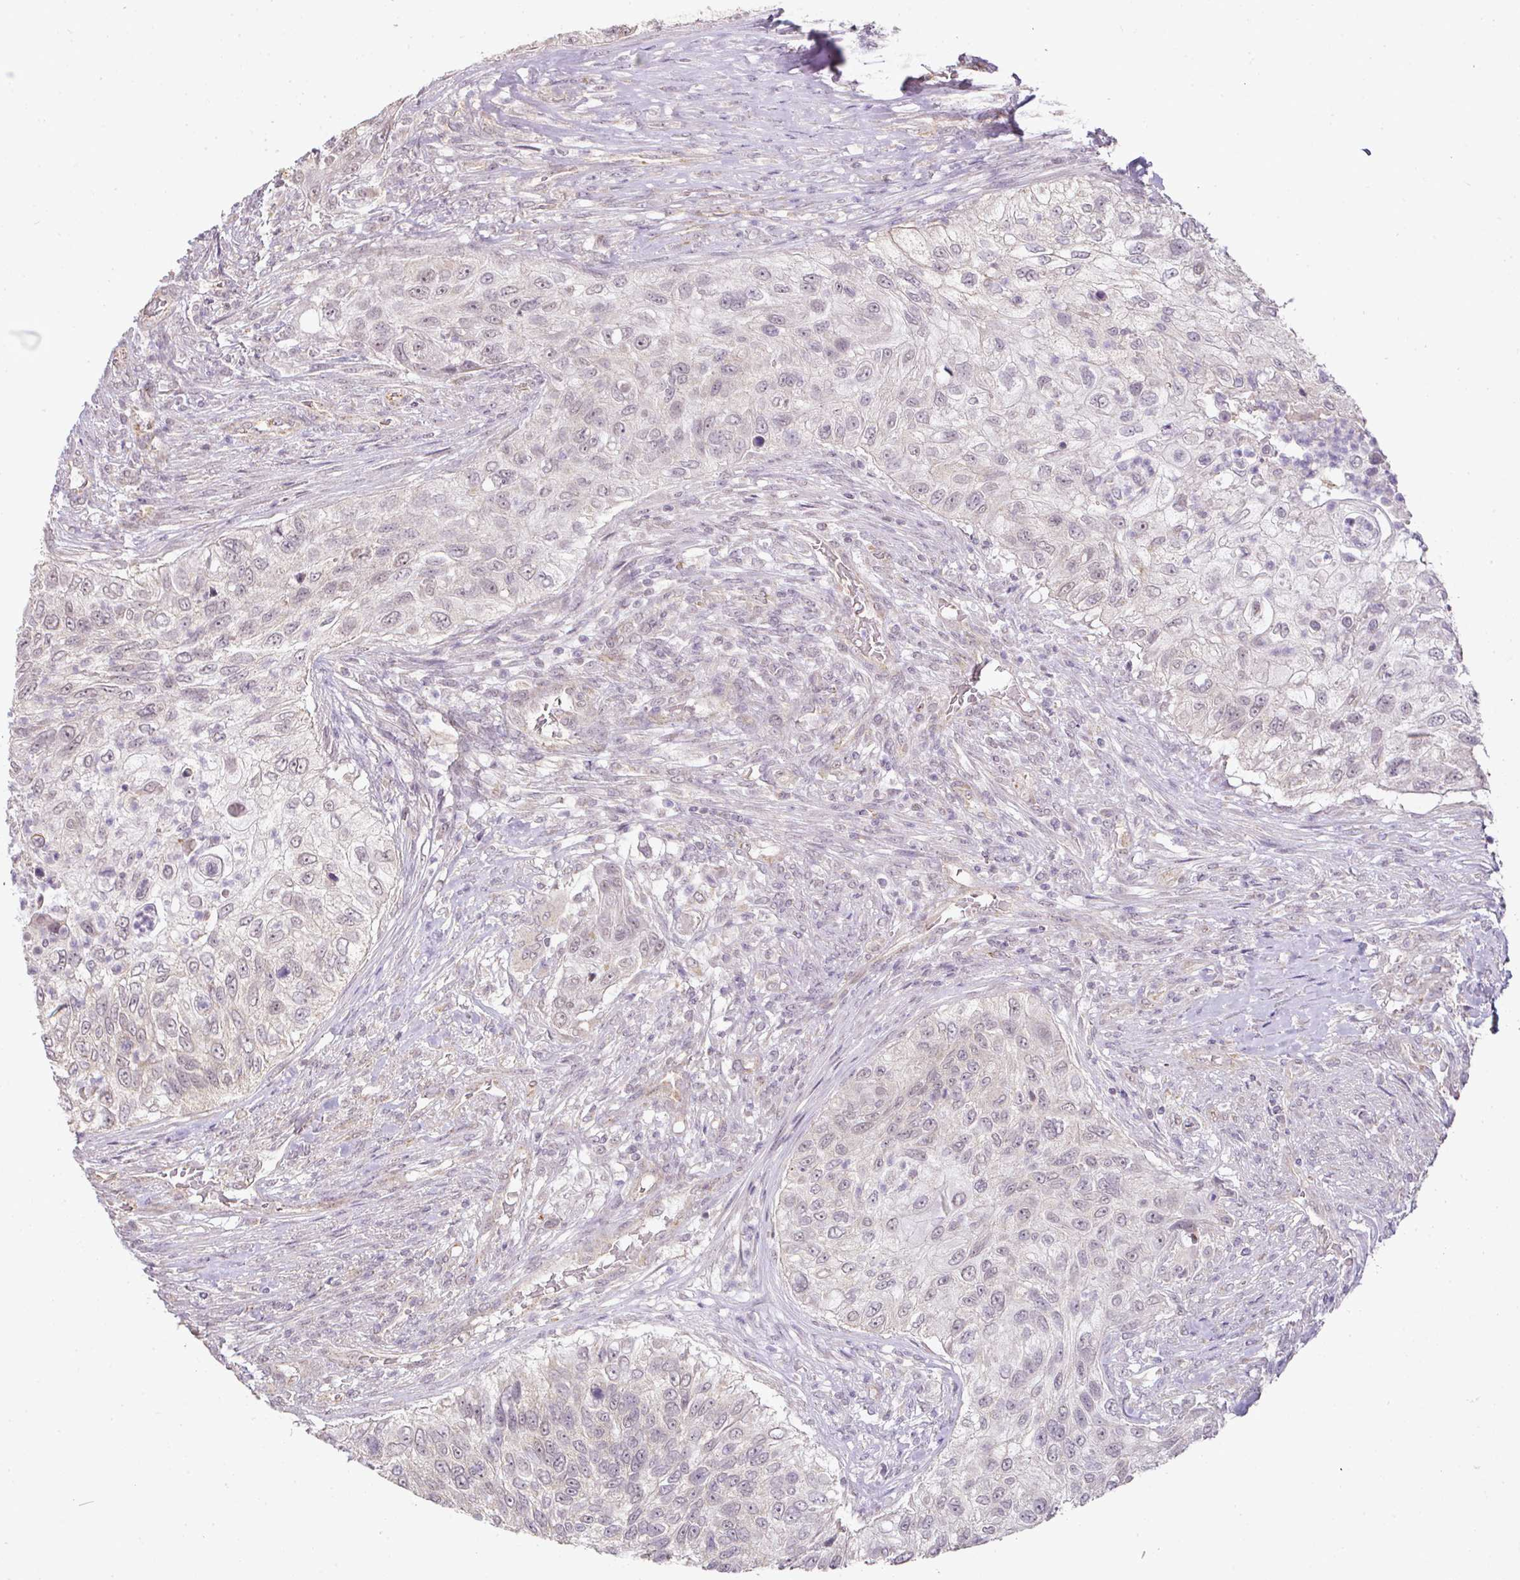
{"staining": {"intensity": "negative", "quantity": "none", "location": "none"}, "tissue": "urothelial cancer", "cell_type": "Tumor cells", "image_type": "cancer", "snomed": [{"axis": "morphology", "description": "Urothelial carcinoma, High grade"}, {"axis": "topography", "description": "Urinary bladder"}], "caption": "A high-resolution photomicrograph shows immunohistochemistry staining of urothelial cancer, which reveals no significant expression in tumor cells. (DAB (3,3'-diaminobenzidine) immunohistochemistry (IHC) visualized using brightfield microscopy, high magnification).", "gene": "MYOM2", "patient": {"sex": "female", "age": 60}}